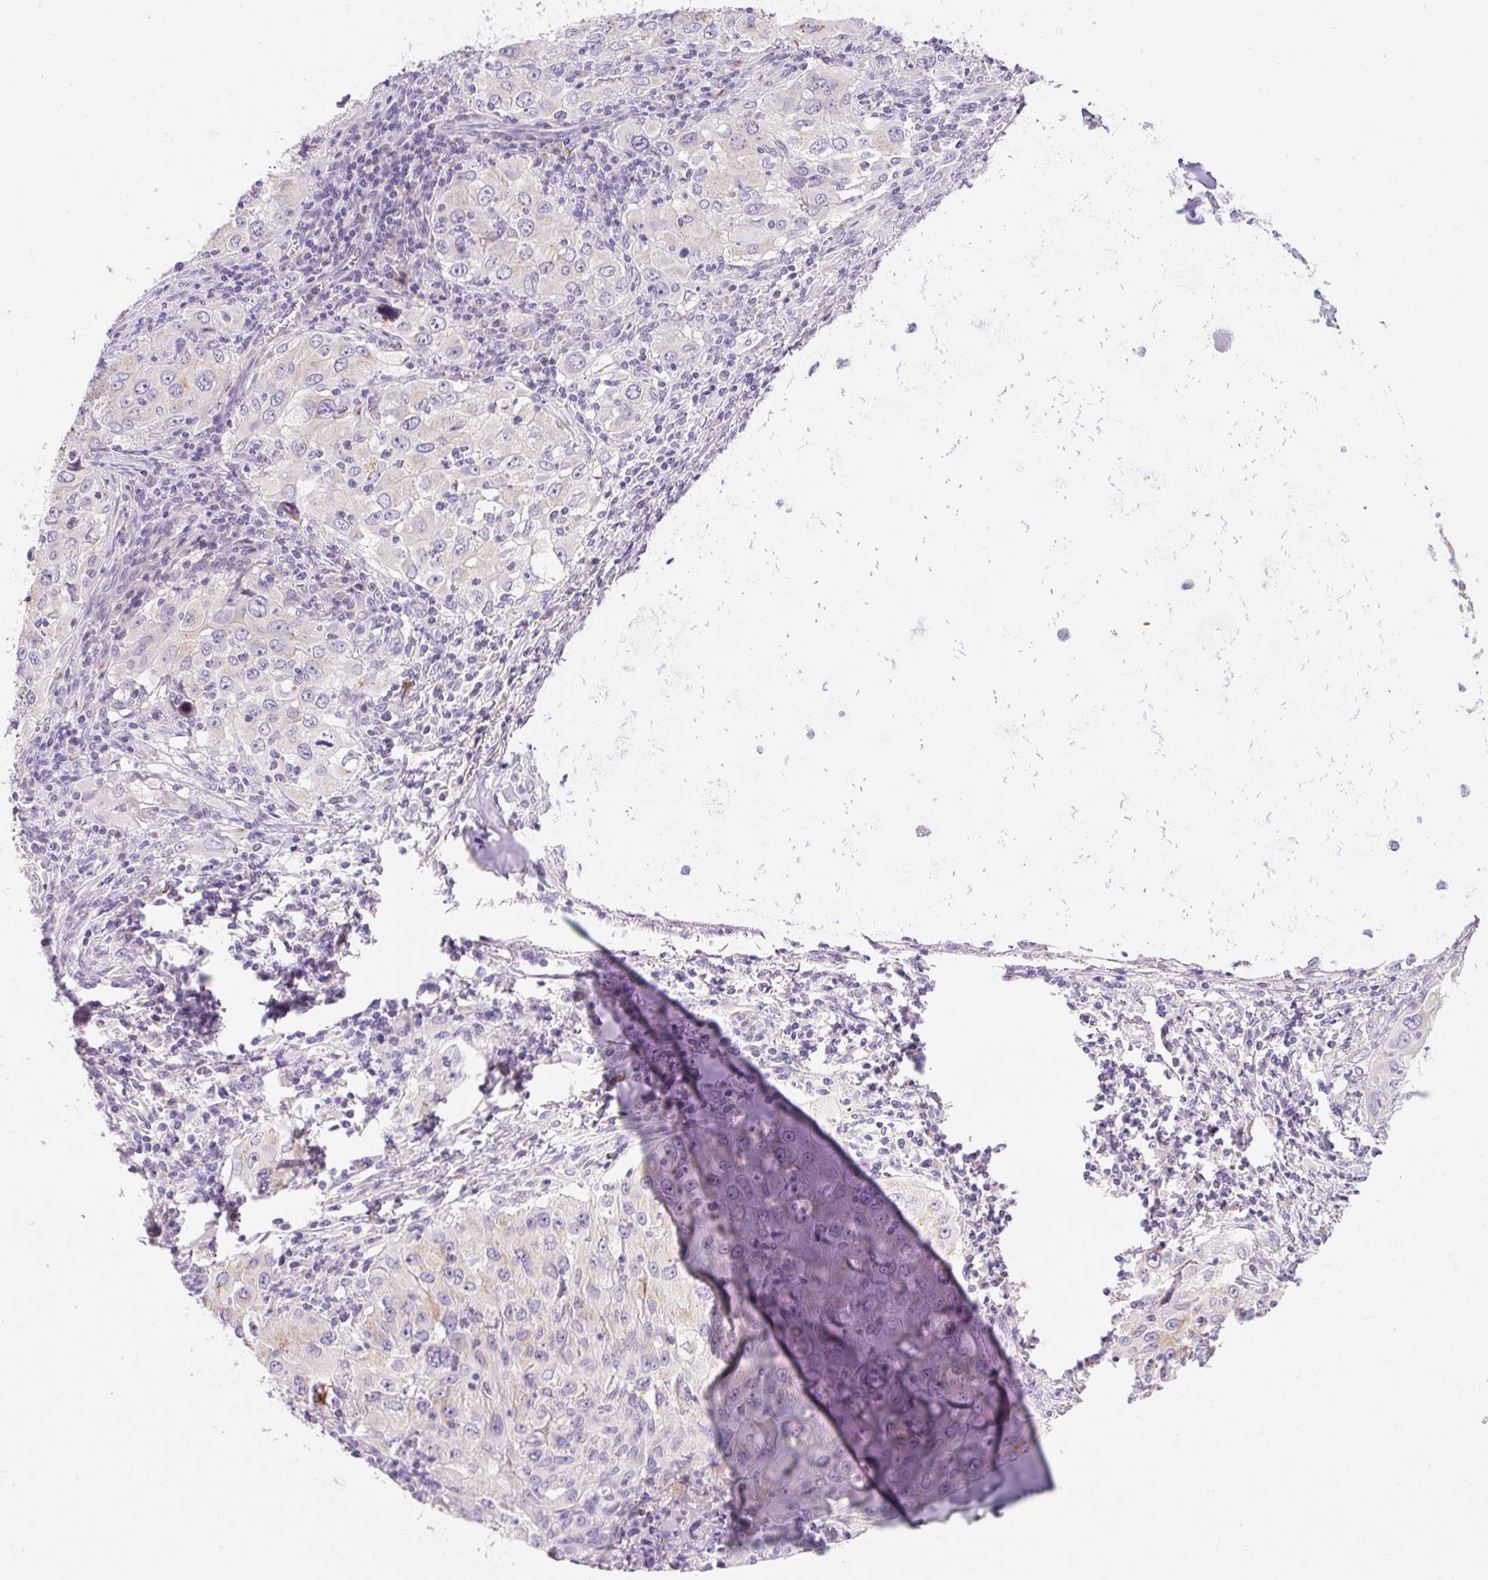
{"staining": {"intensity": "negative", "quantity": "none", "location": "none"}, "tissue": "lung cancer", "cell_type": "Tumor cells", "image_type": "cancer", "snomed": [{"axis": "morphology", "description": "Adenocarcinoma, NOS"}, {"axis": "morphology", "description": "Adenocarcinoma, metastatic, NOS"}, {"axis": "topography", "description": "Lymph node"}, {"axis": "topography", "description": "Lung"}], "caption": "There is no significant expression in tumor cells of adenocarcinoma (lung).", "gene": "DTX4", "patient": {"sex": "female", "age": 42}}